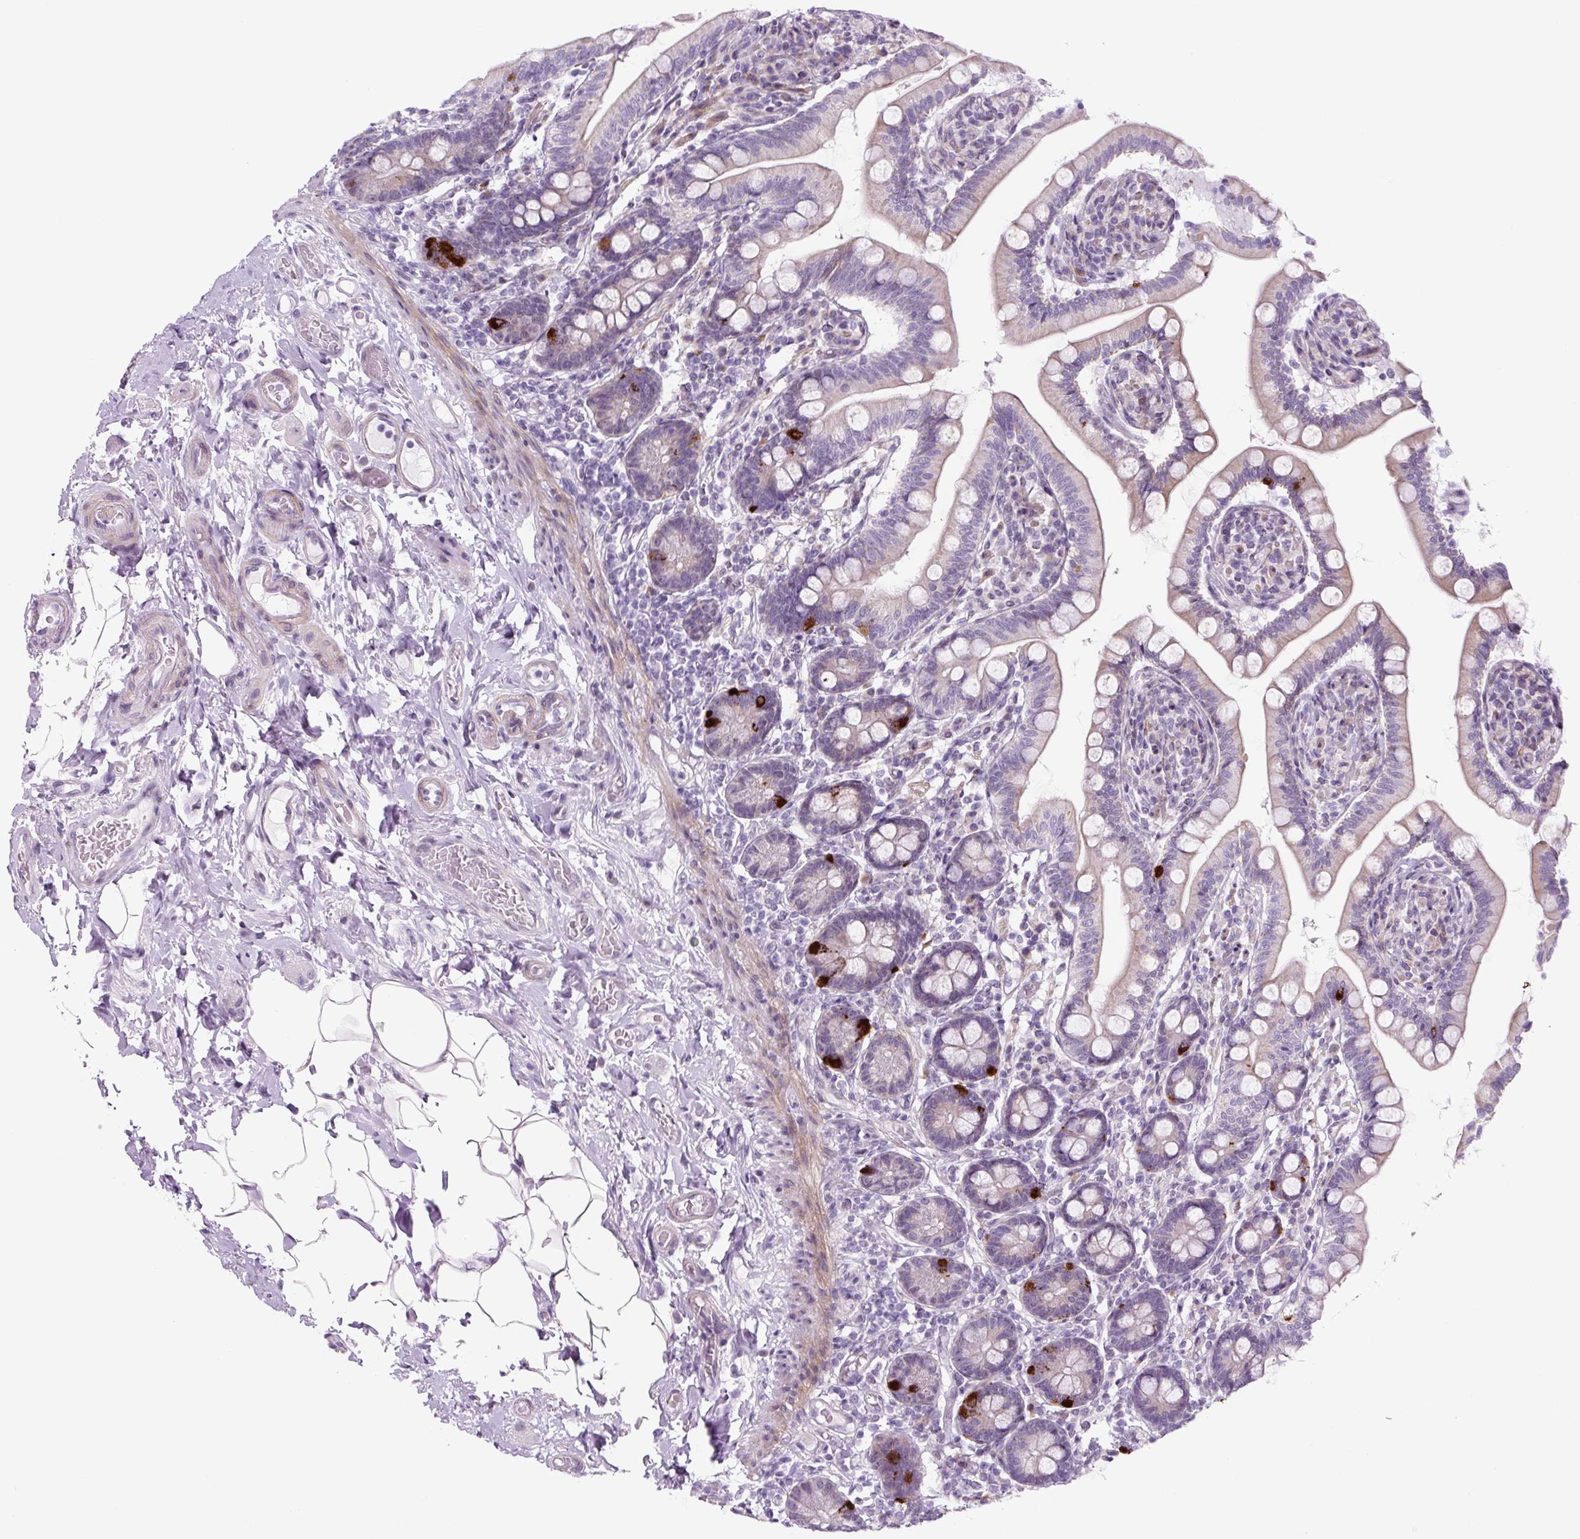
{"staining": {"intensity": "strong", "quantity": "<25%", "location": "cytoplasmic/membranous"}, "tissue": "small intestine", "cell_type": "Glandular cells", "image_type": "normal", "snomed": [{"axis": "morphology", "description": "Normal tissue, NOS"}, {"axis": "topography", "description": "Small intestine"}], "caption": "DAB immunohistochemical staining of normal small intestine demonstrates strong cytoplasmic/membranous protein positivity in about <25% of glandular cells. (Brightfield microscopy of DAB IHC at high magnification).", "gene": "RRS1", "patient": {"sex": "female", "age": 64}}